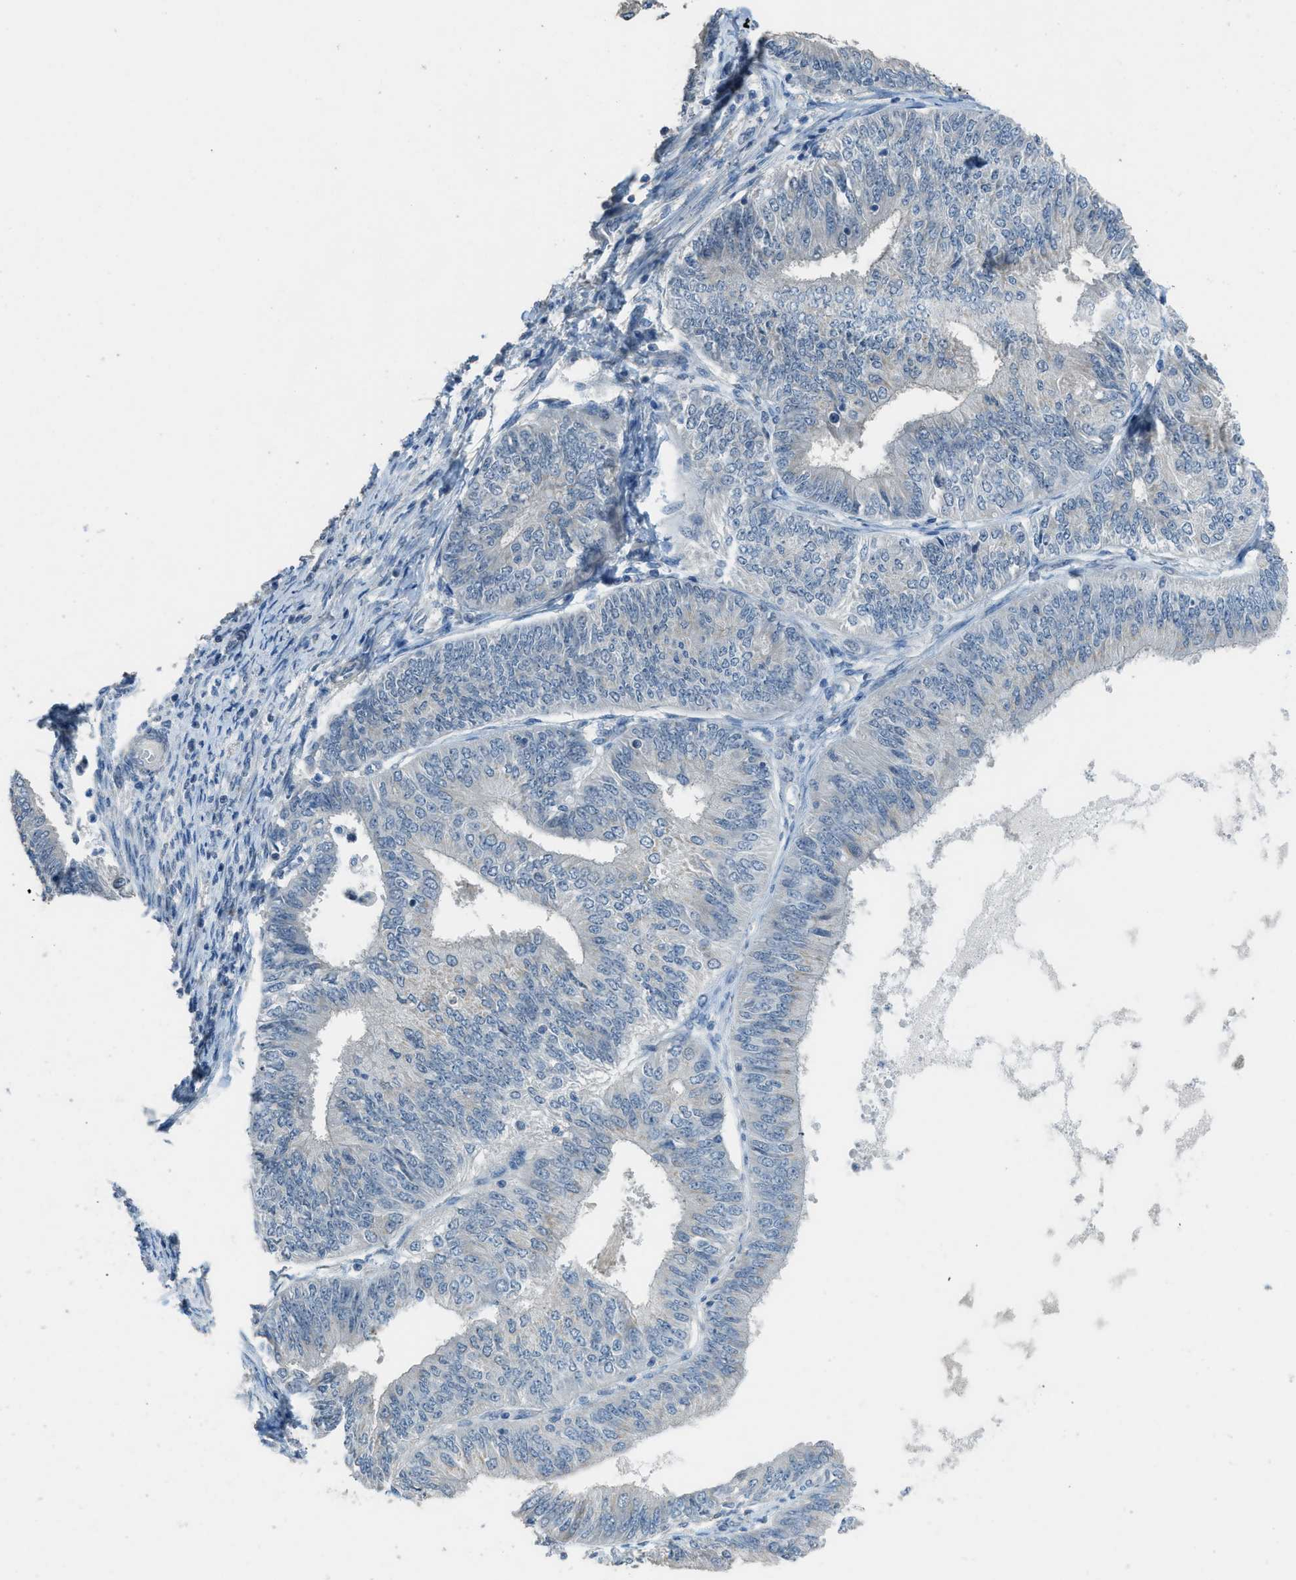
{"staining": {"intensity": "negative", "quantity": "none", "location": "none"}, "tissue": "endometrial cancer", "cell_type": "Tumor cells", "image_type": "cancer", "snomed": [{"axis": "morphology", "description": "Adenocarcinoma, NOS"}, {"axis": "topography", "description": "Endometrium"}], "caption": "A high-resolution micrograph shows immunohistochemistry staining of endometrial adenocarcinoma, which exhibits no significant staining in tumor cells.", "gene": "TIMD4", "patient": {"sex": "female", "age": 58}}